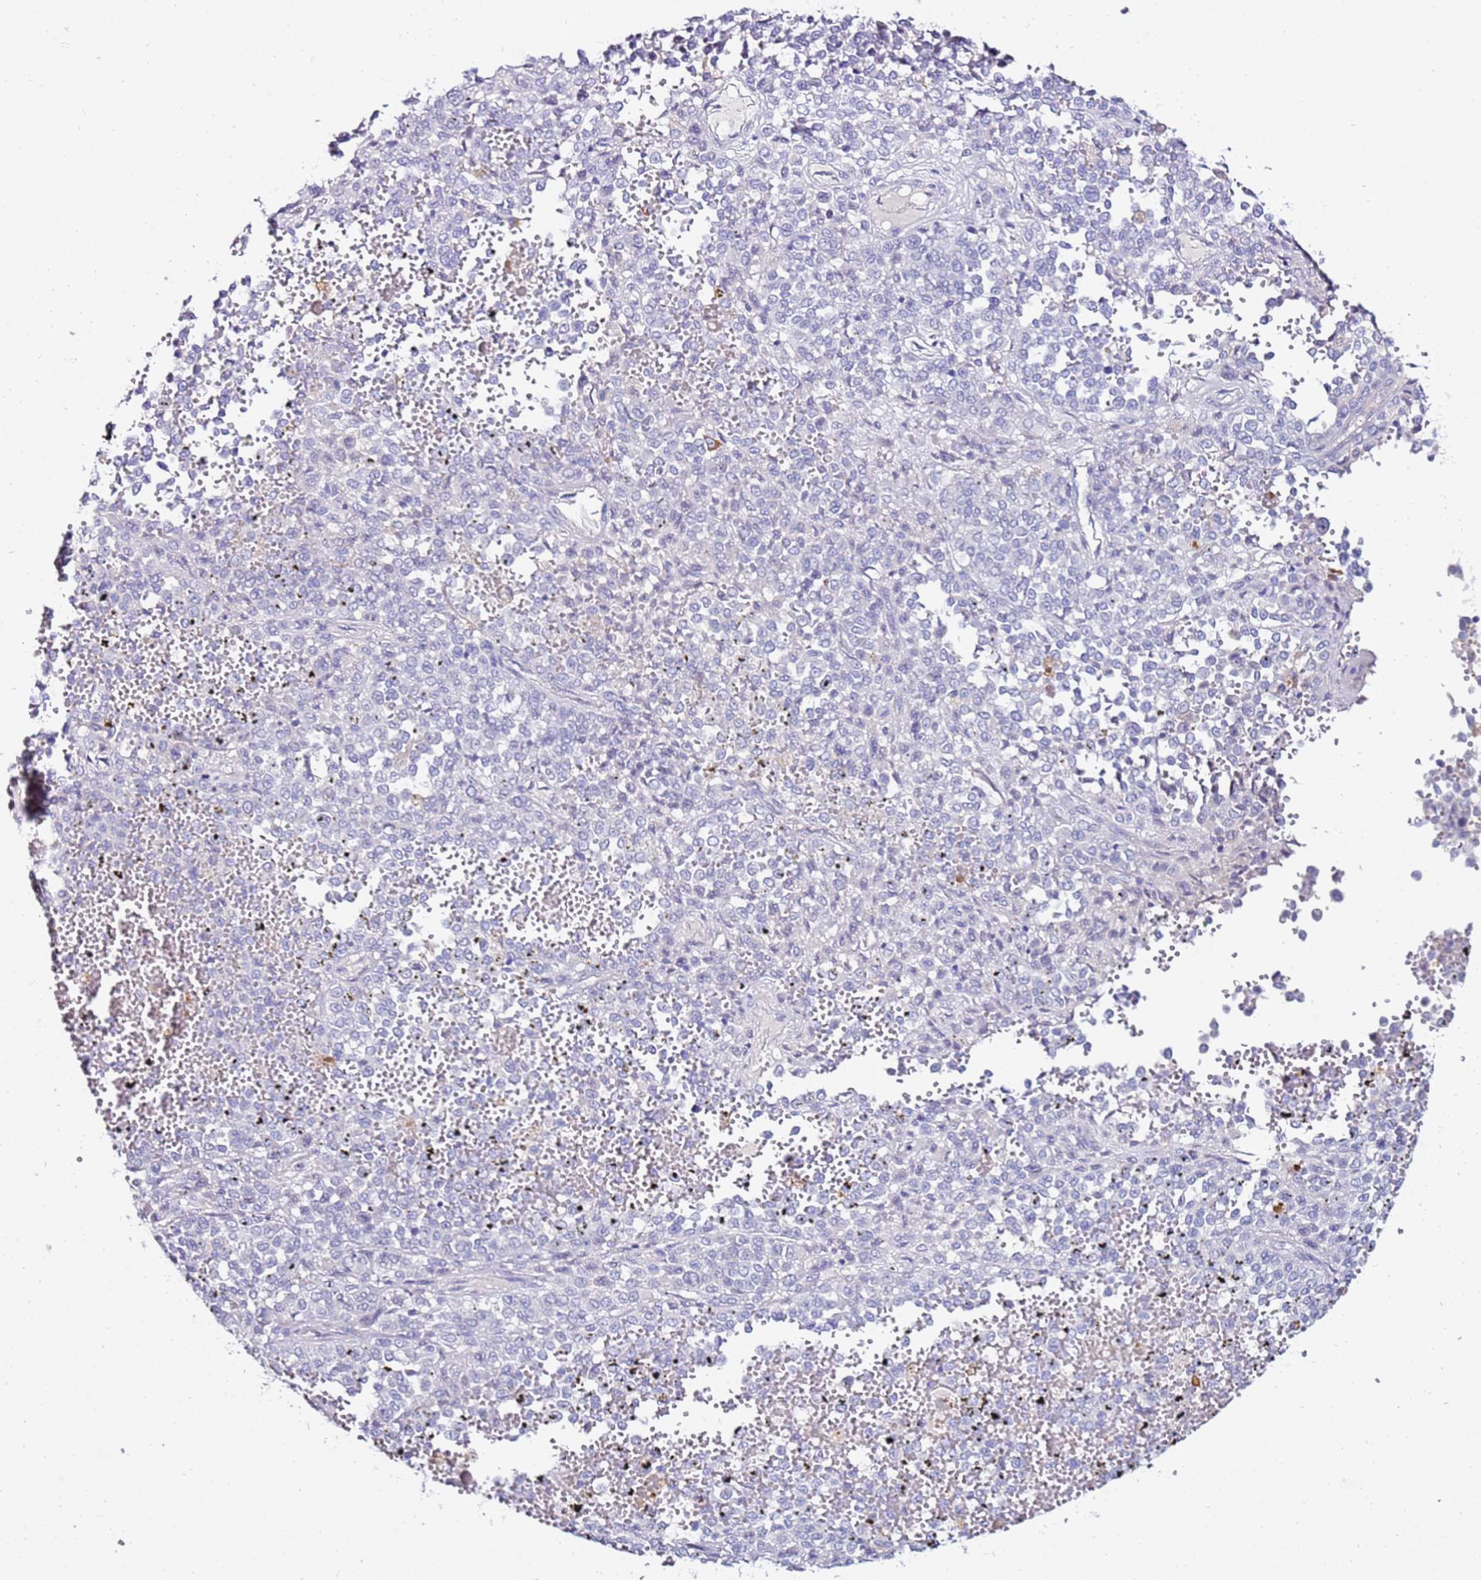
{"staining": {"intensity": "negative", "quantity": "none", "location": "none"}, "tissue": "melanoma", "cell_type": "Tumor cells", "image_type": "cancer", "snomed": [{"axis": "morphology", "description": "Malignant melanoma, Metastatic site"}, {"axis": "topography", "description": "Pancreas"}], "caption": "Immunohistochemistry of melanoma shows no expression in tumor cells.", "gene": "EVPLL", "patient": {"sex": "female", "age": 30}}